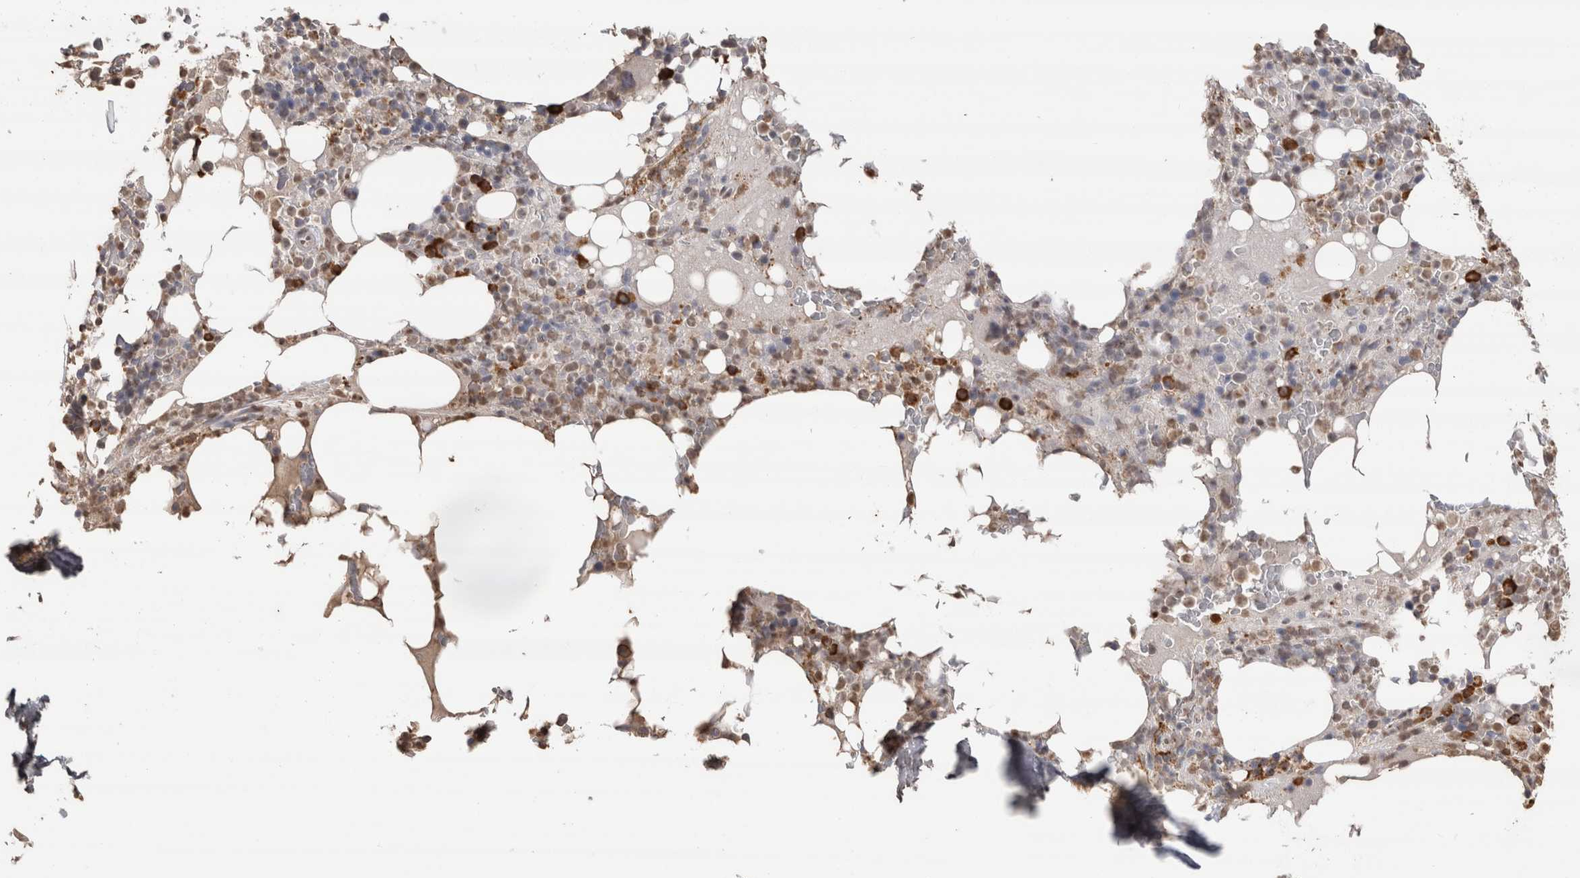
{"staining": {"intensity": "strong", "quantity": "<25%", "location": "cytoplasmic/membranous"}, "tissue": "bone marrow", "cell_type": "Hematopoietic cells", "image_type": "normal", "snomed": [{"axis": "morphology", "description": "Normal tissue, NOS"}, {"axis": "topography", "description": "Bone marrow"}], "caption": "Unremarkable bone marrow exhibits strong cytoplasmic/membranous staining in approximately <25% of hematopoietic cells, visualized by immunohistochemistry. (Brightfield microscopy of DAB IHC at high magnification).", "gene": "CRELD2", "patient": {"sex": "male", "age": 58}}